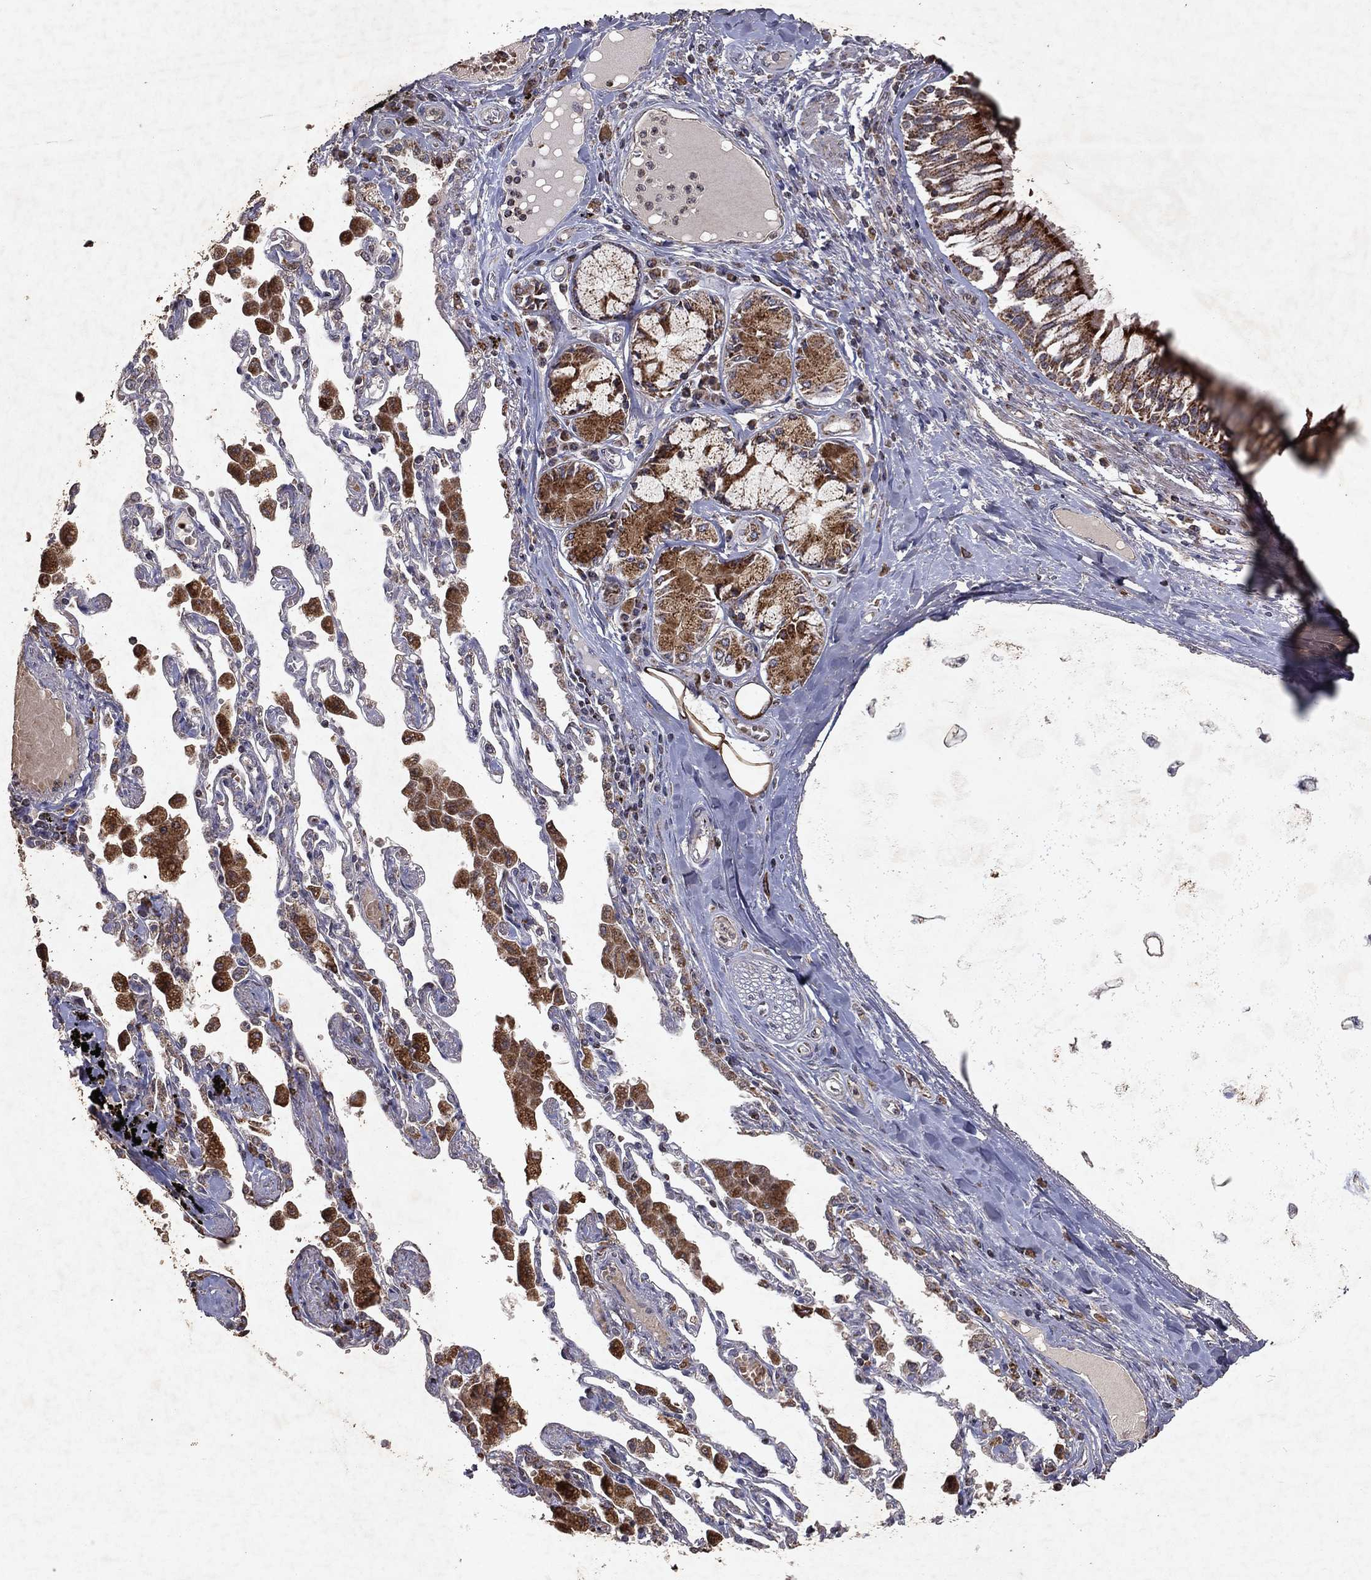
{"staining": {"intensity": "strong", "quantity": "25%-75%", "location": "cytoplasmic/membranous"}, "tissue": "bronchus", "cell_type": "Respiratory epithelial cells", "image_type": "normal", "snomed": [{"axis": "morphology", "description": "Normal tissue, NOS"}, {"axis": "morphology", "description": "Squamous cell carcinoma, NOS"}, {"axis": "topography", "description": "Cartilage tissue"}, {"axis": "topography", "description": "Bronchus"}, {"axis": "topography", "description": "Lung"}], "caption": "A high-resolution micrograph shows immunohistochemistry (IHC) staining of normal bronchus, which exhibits strong cytoplasmic/membranous staining in approximately 25%-75% of respiratory epithelial cells.", "gene": "PYROXD2", "patient": {"sex": "female", "age": 49}}